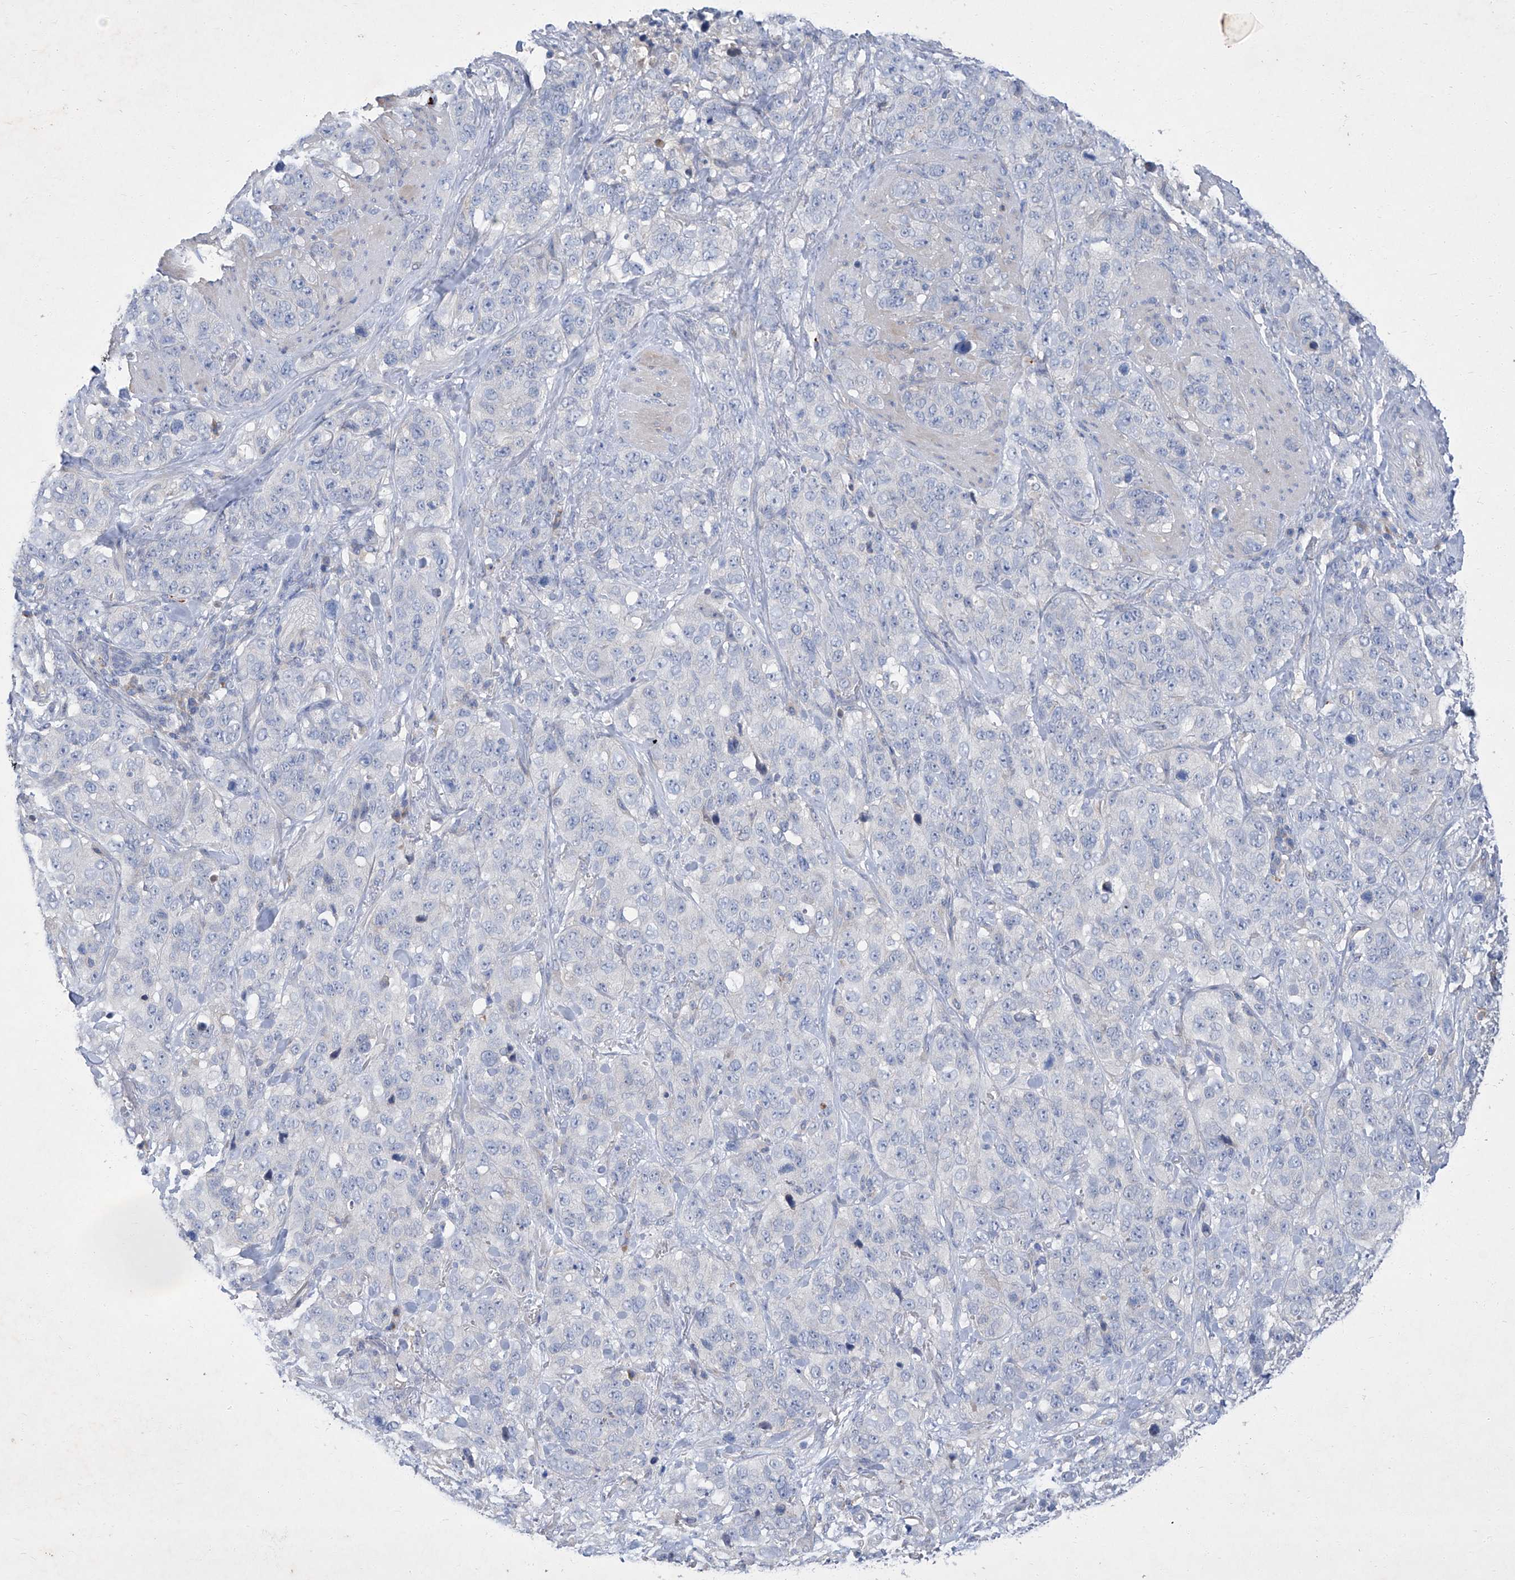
{"staining": {"intensity": "negative", "quantity": "none", "location": "none"}, "tissue": "stomach cancer", "cell_type": "Tumor cells", "image_type": "cancer", "snomed": [{"axis": "morphology", "description": "Adenocarcinoma, NOS"}, {"axis": "topography", "description": "Stomach"}], "caption": "A photomicrograph of human adenocarcinoma (stomach) is negative for staining in tumor cells. (Brightfield microscopy of DAB (3,3'-diaminobenzidine) immunohistochemistry at high magnification).", "gene": "SBK2", "patient": {"sex": "male", "age": 48}}